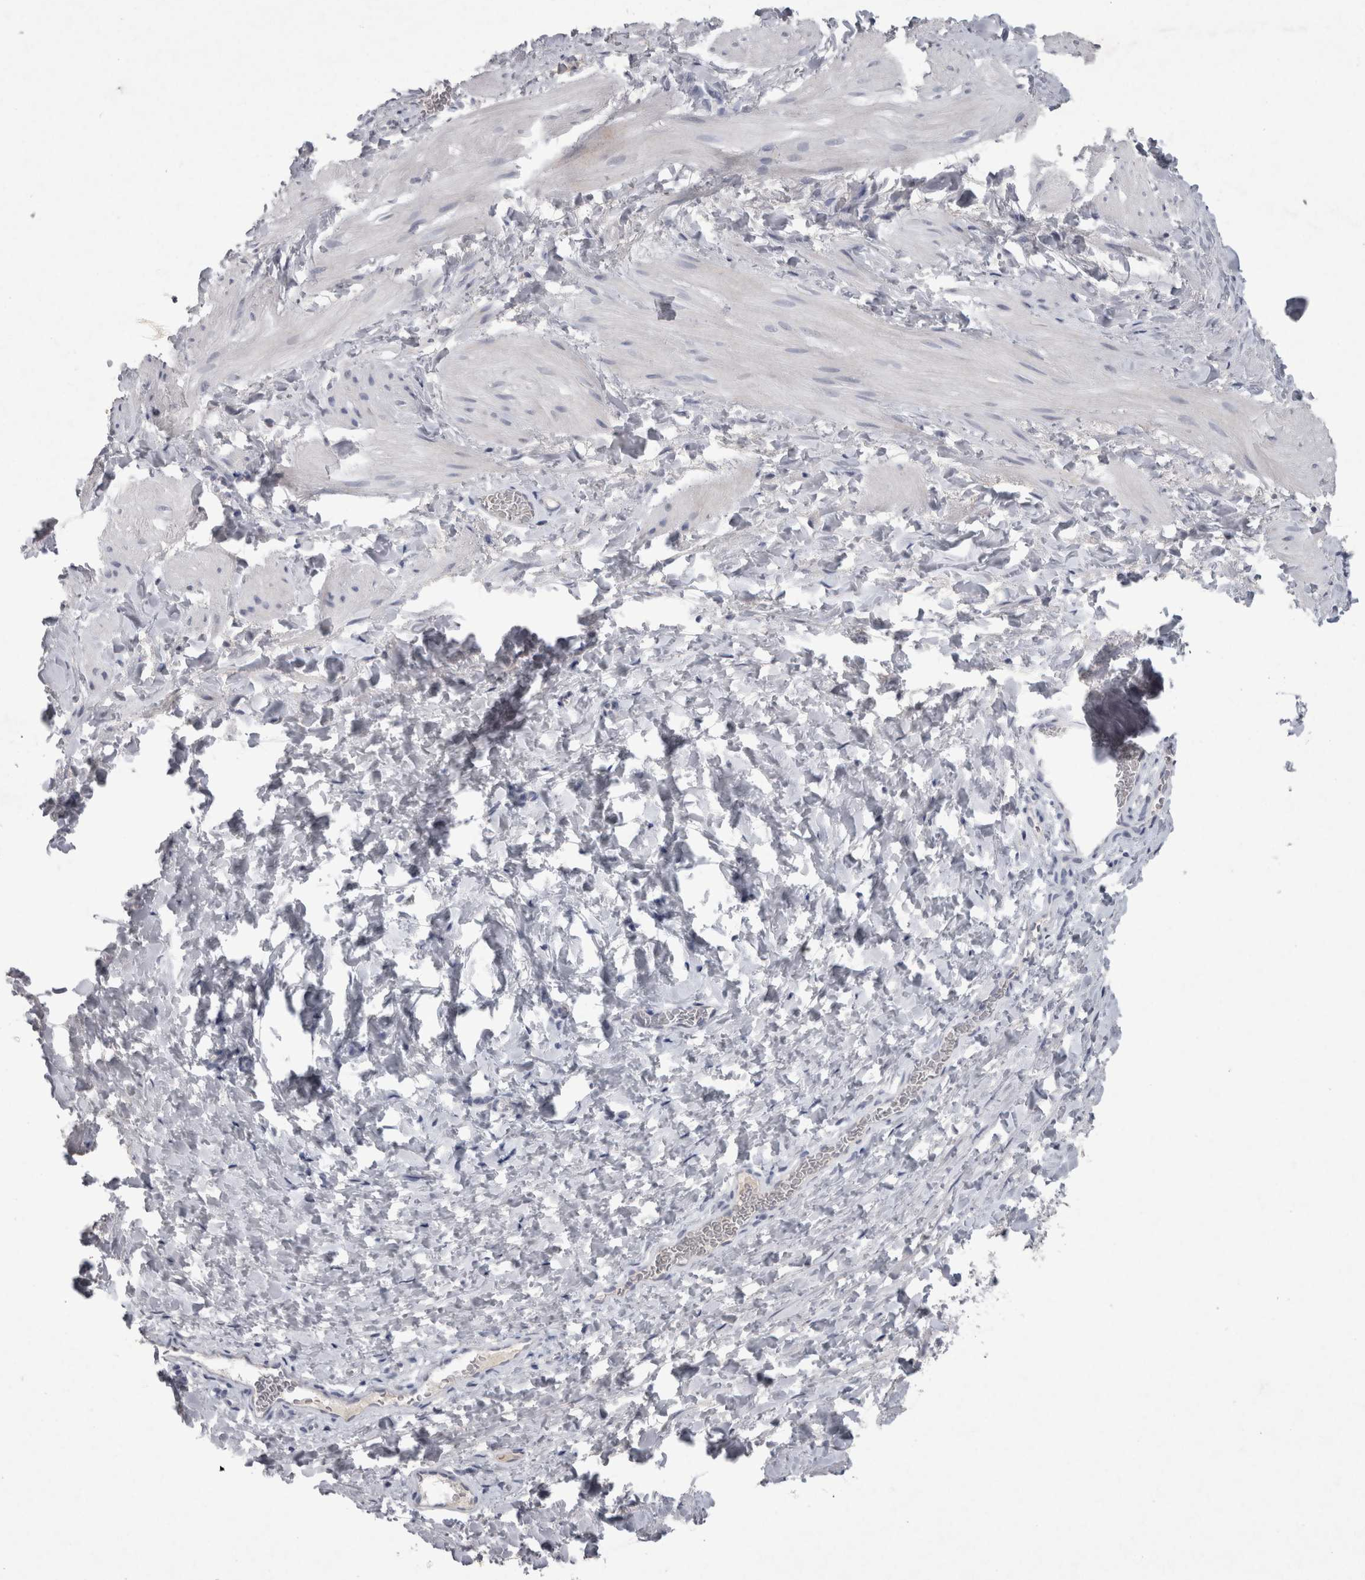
{"staining": {"intensity": "negative", "quantity": "none", "location": "none"}, "tissue": "smooth muscle", "cell_type": "Smooth muscle cells", "image_type": "normal", "snomed": [{"axis": "morphology", "description": "Normal tissue, NOS"}, {"axis": "topography", "description": "Smooth muscle"}], "caption": "IHC micrograph of unremarkable smooth muscle stained for a protein (brown), which shows no expression in smooth muscle cells.", "gene": "PDX1", "patient": {"sex": "male", "age": 16}}